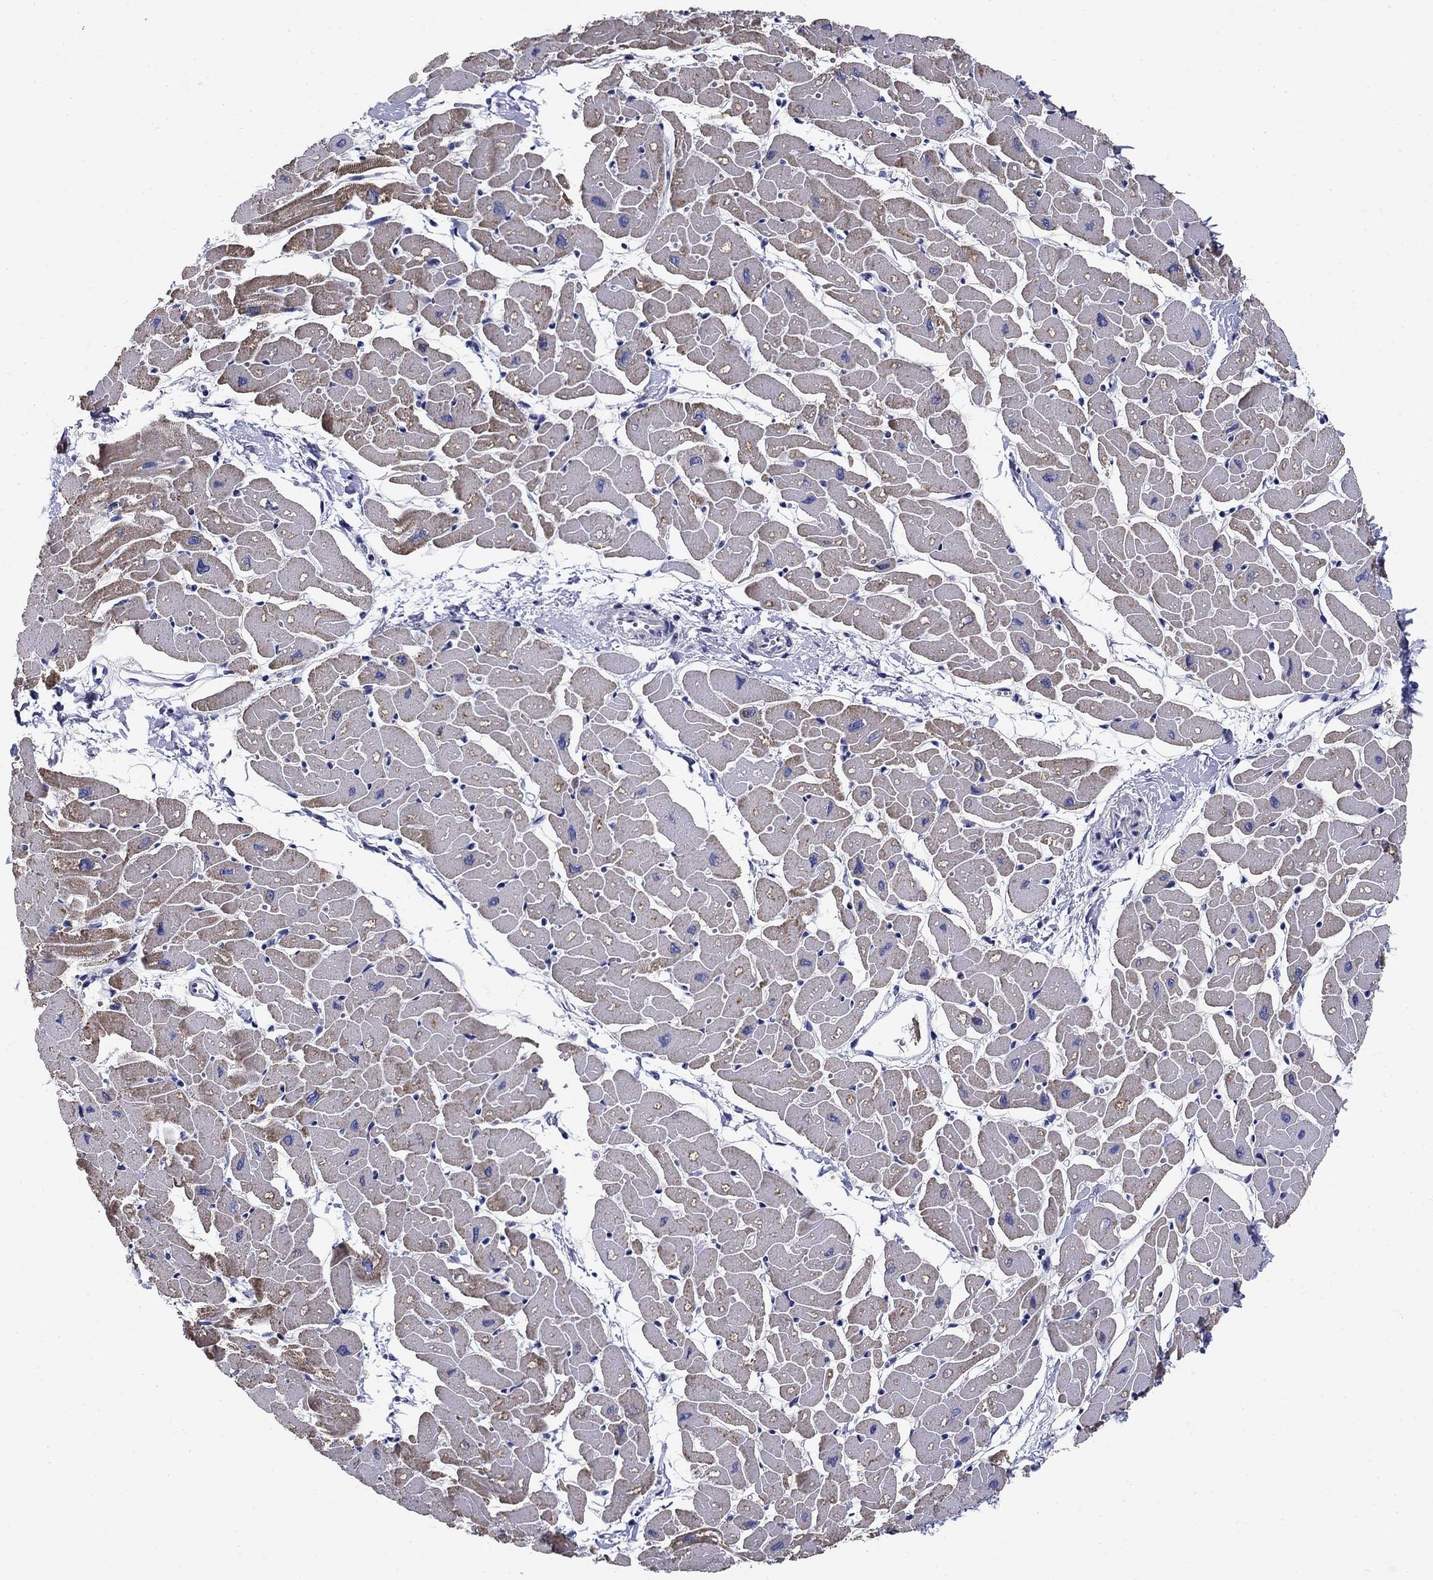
{"staining": {"intensity": "moderate", "quantity": "<25%", "location": "cytoplasmic/membranous"}, "tissue": "heart muscle", "cell_type": "Cardiomyocytes", "image_type": "normal", "snomed": [{"axis": "morphology", "description": "Normal tissue, NOS"}, {"axis": "topography", "description": "Heart"}], "caption": "Benign heart muscle displays moderate cytoplasmic/membranous expression in approximately <25% of cardiomyocytes, visualized by immunohistochemistry.", "gene": "UPB1", "patient": {"sex": "male", "age": 57}}